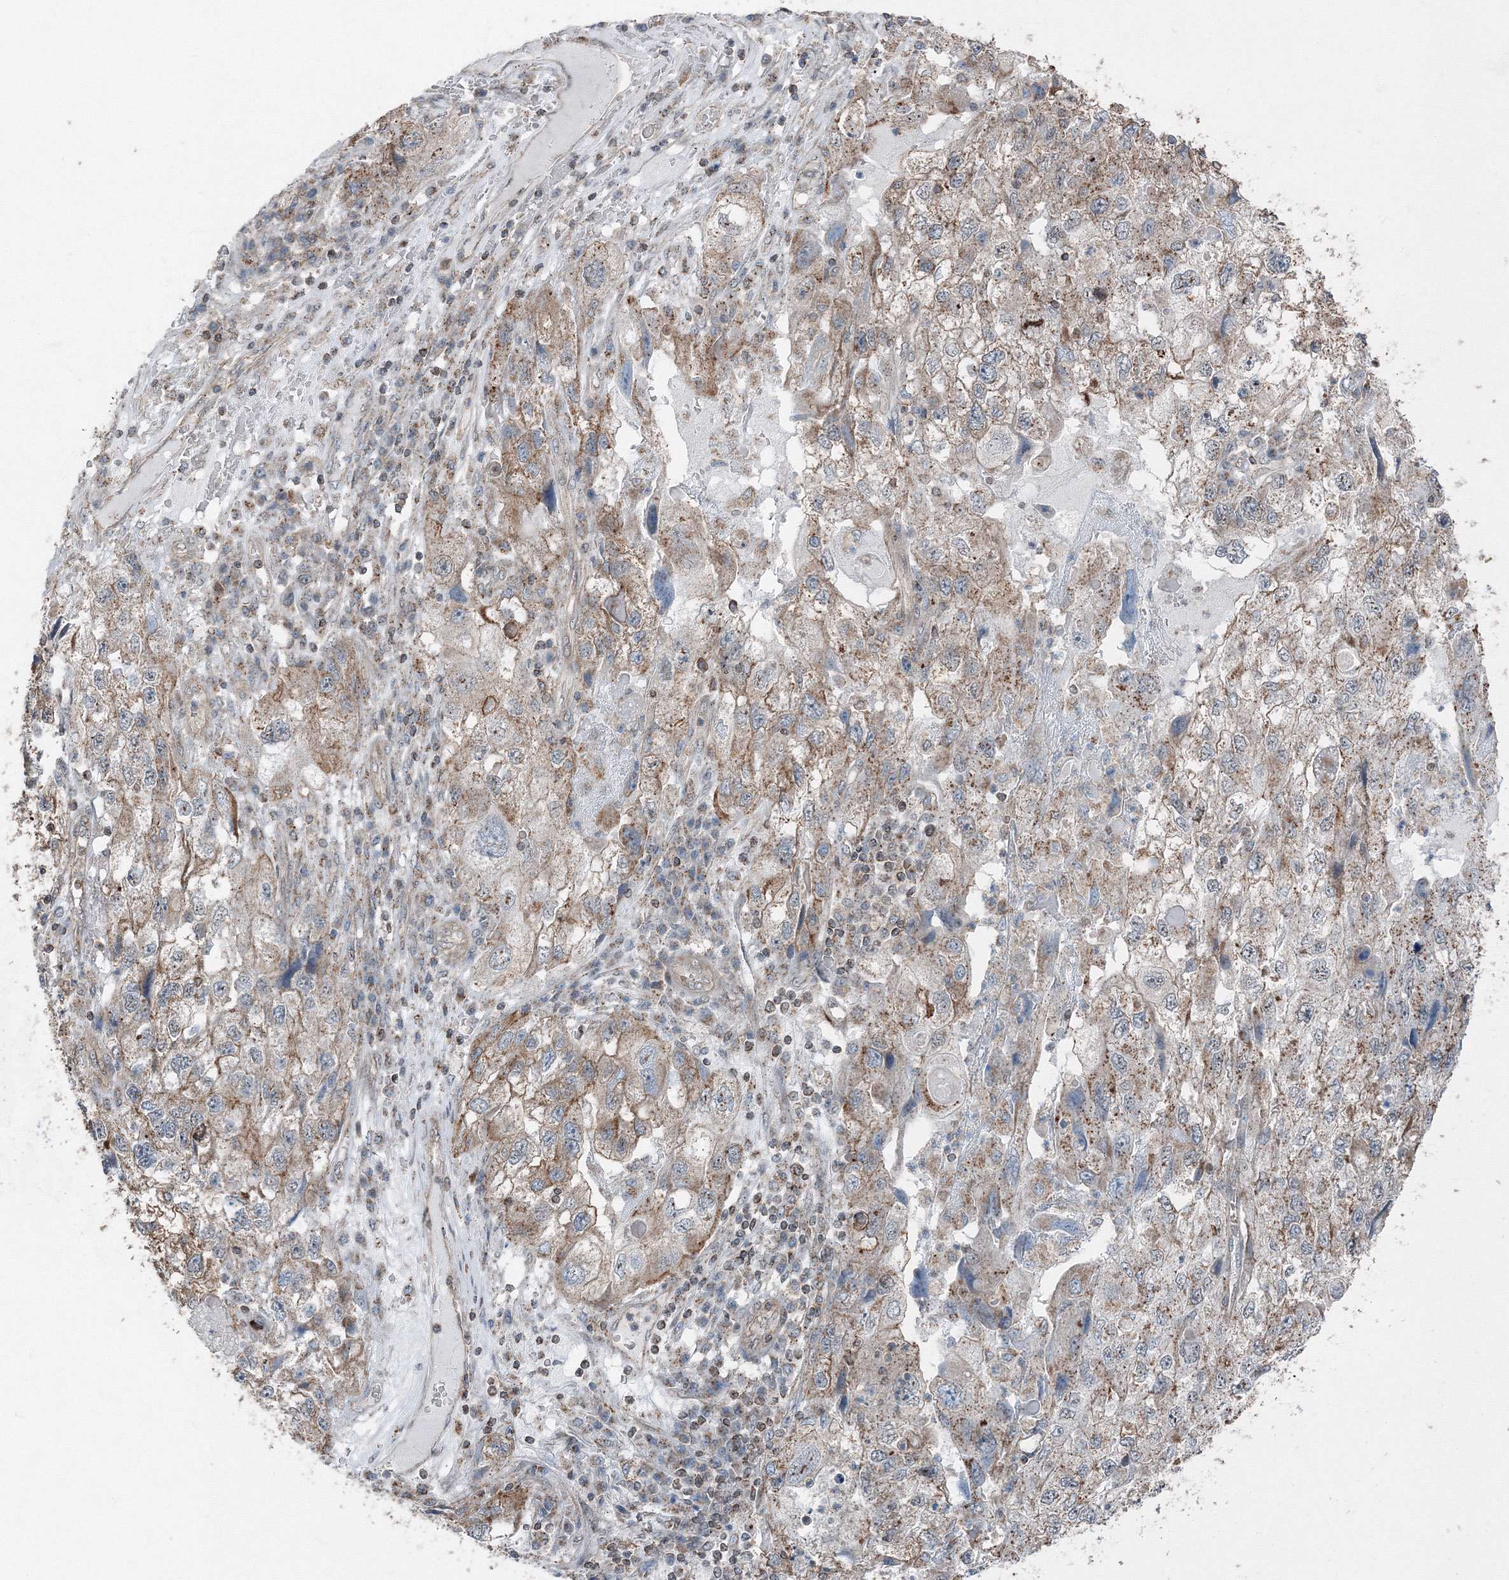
{"staining": {"intensity": "moderate", "quantity": ">75%", "location": "cytoplasmic/membranous"}, "tissue": "endometrial cancer", "cell_type": "Tumor cells", "image_type": "cancer", "snomed": [{"axis": "morphology", "description": "Adenocarcinoma, NOS"}, {"axis": "topography", "description": "Endometrium"}], "caption": "This micrograph demonstrates immunohistochemistry (IHC) staining of human endometrial cancer (adenocarcinoma), with medium moderate cytoplasmic/membranous staining in approximately >75% of tumor cells.", "gene": "AASDH", "patient": {"sex": "female", "age": 49}}